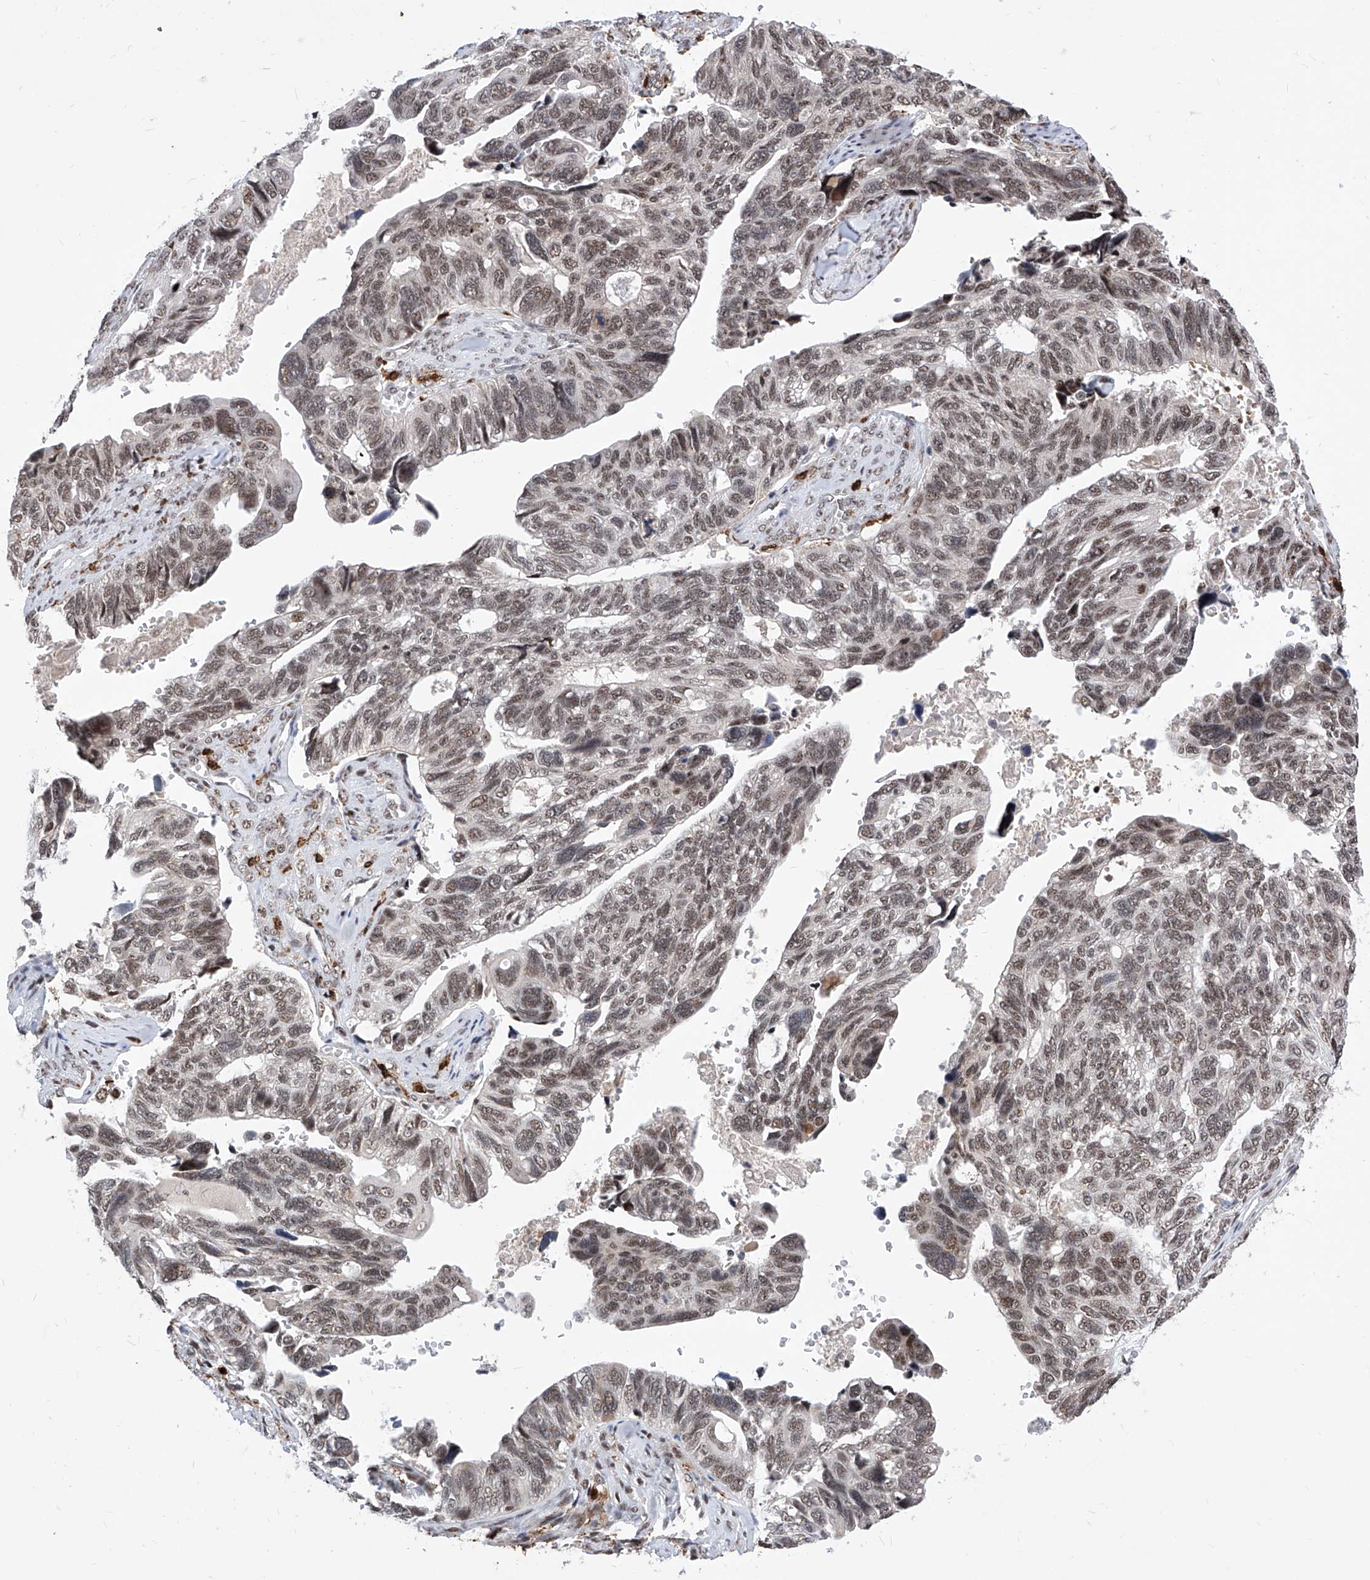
{"staining": {"intensity": "weak", "quantity": ">75%", "location": "nuclear"}, "tissue": "ovarian cancer", "cell_type": "Tumor cells", "image_type": "cancer", "snomed": [{"axis": "morphology", "description": "Cystadenocarcinoma, serous, NOS"}, {"axis": "topography", "description": "Ovary"}], "caption": "This histopathology image demonstrates ovarian serous cystadenocarcinoma stained with immunohistochemistry (IHC) to label a protein in brown. The nuclear of tumor cells show weak positivity for the protein. Nuclei are counter-stained blue.", "gene": "PHF5A", "patient": {"sex": "female", "age": 79}}